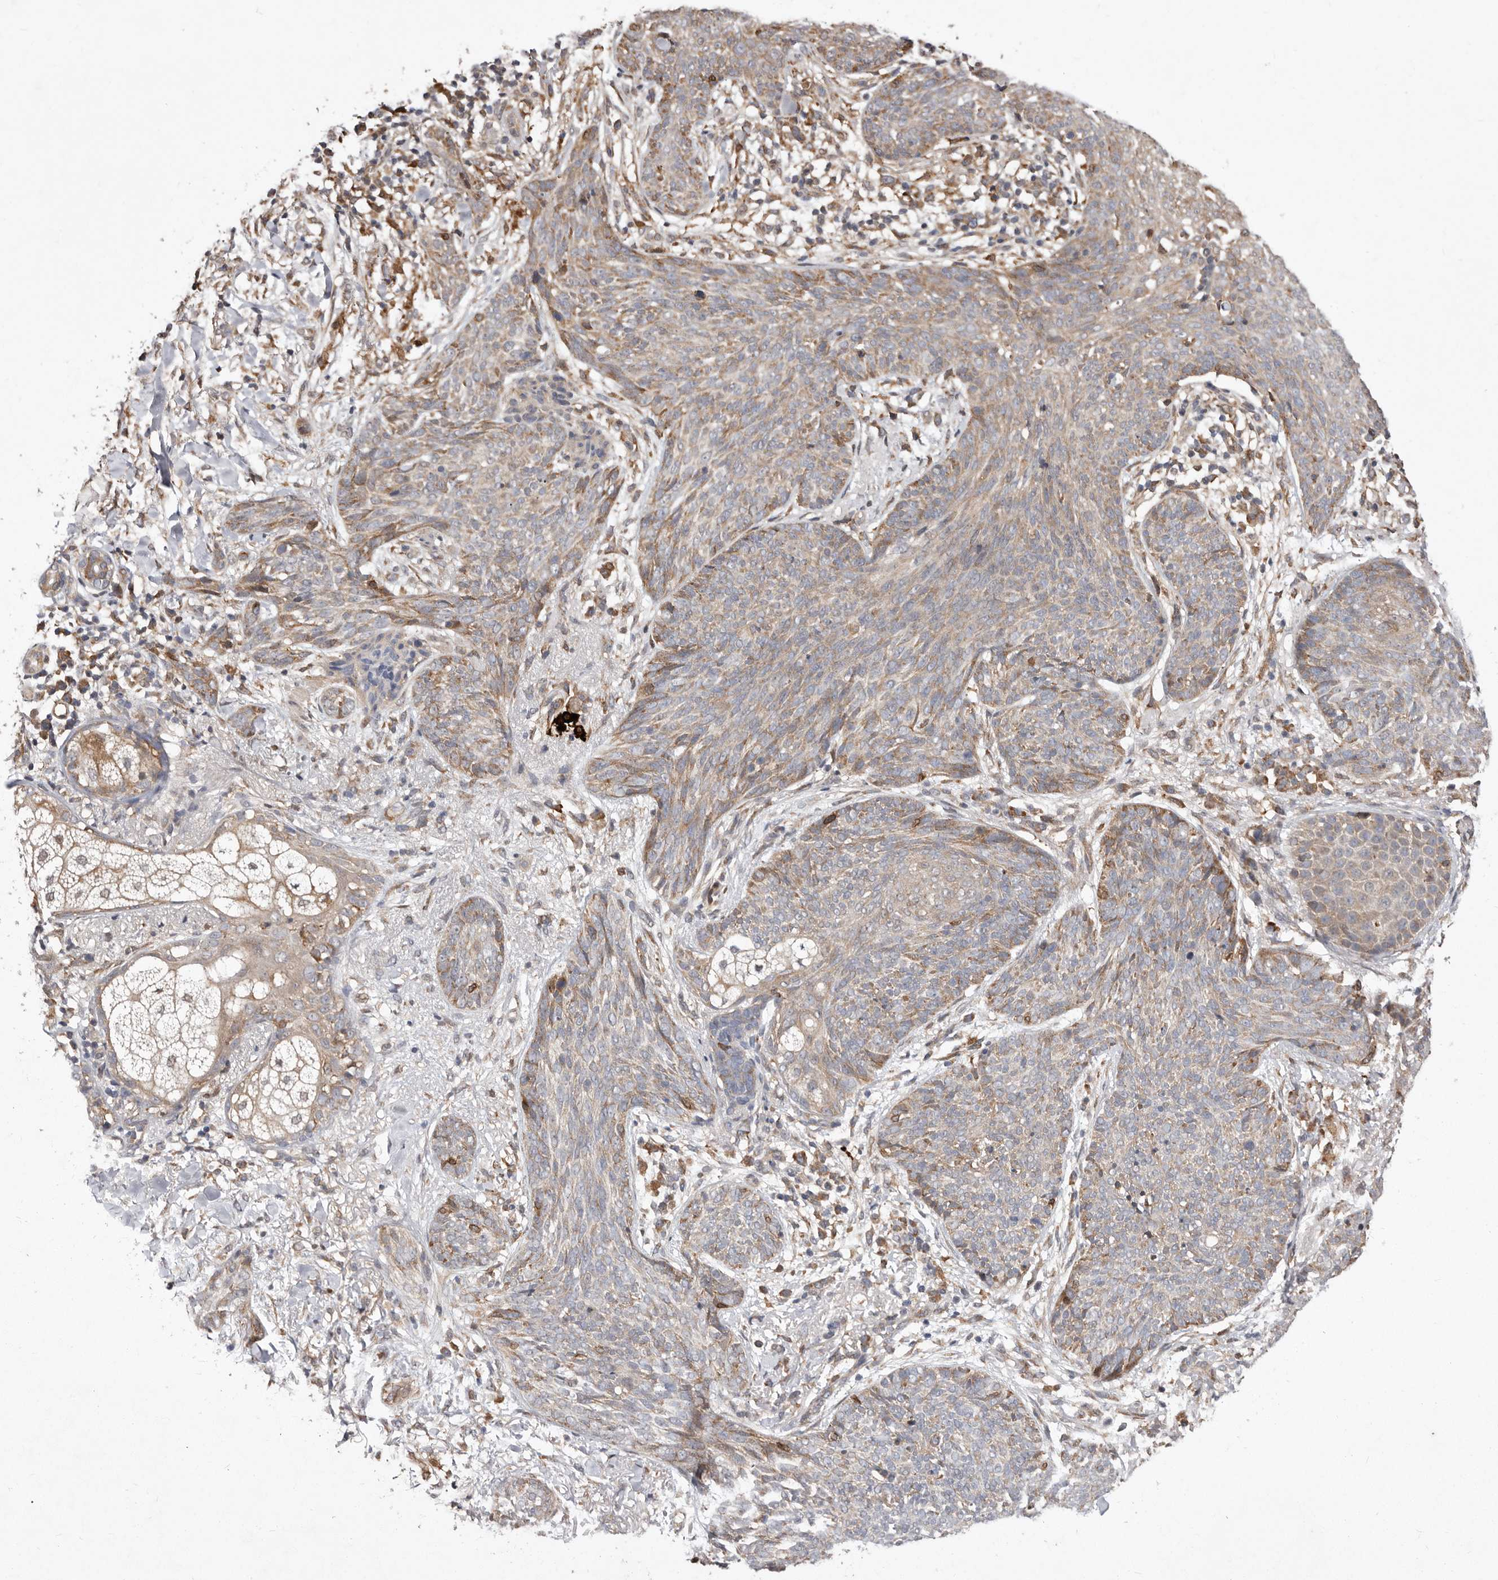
{"staining": {"intensity": "weak", "quantity": "25%-75%", "location": "cytoplasmic/membranous"}, "tissue": "skin cancer", "cell_type": "Tumor cells", "image_type": "cancer", "snomed": [{"axis": "morphology", "description": "Basal cell carcinoma"}, {"axis": "topography", "description": "Skin"}], "caption": "IHC histopathology image of neoplastic tissue: human skin cancer stained using immunohistochemistry reveals low levels of weak protein expression localized specifically in the cytoplasmic/membranous of tumor cells, appearing as a cytoplasmic/membranous brown color.", "gene": "RRM2B", "patient": {"sex": "male", "age": 85}}